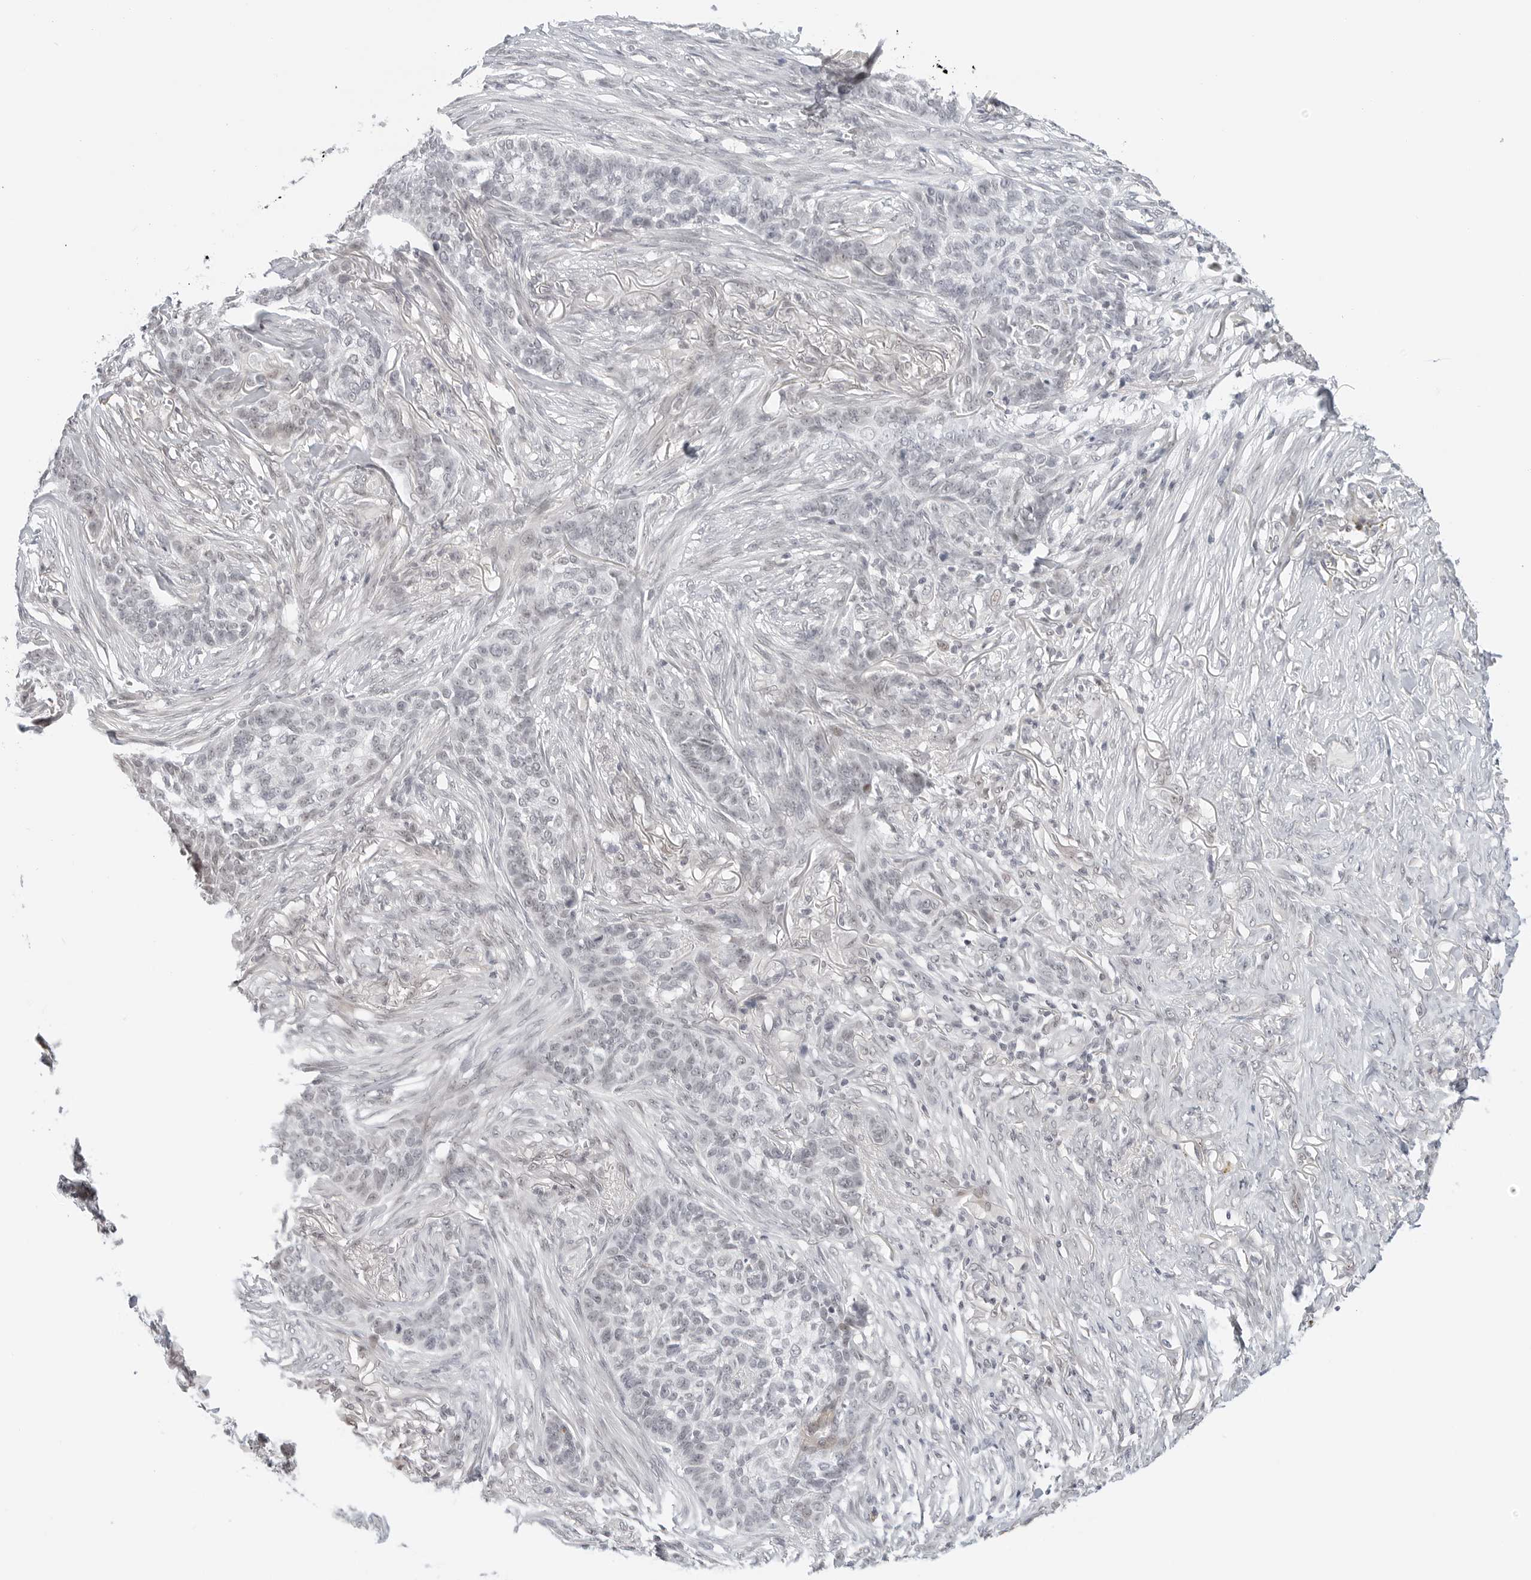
{"staining": {"intensity": "negative", "quantity": "none", "location": "none"}, "tissue": "skin cancer", "cell_type": "Tumor cells", "image_type": "cancer", "snomed": [{"axis": "morphology", "description": "Basal cell carcinoma"}, {"axis": "topography", "description": "Skin"}], "caption": "The immunohistochemistry (IHC) micrograph has no significant expression in tumor cells of skin basal cell carcinoma tissue.", "gene": "TSEN2", "patient": {"sex": "male", "age": 85}}